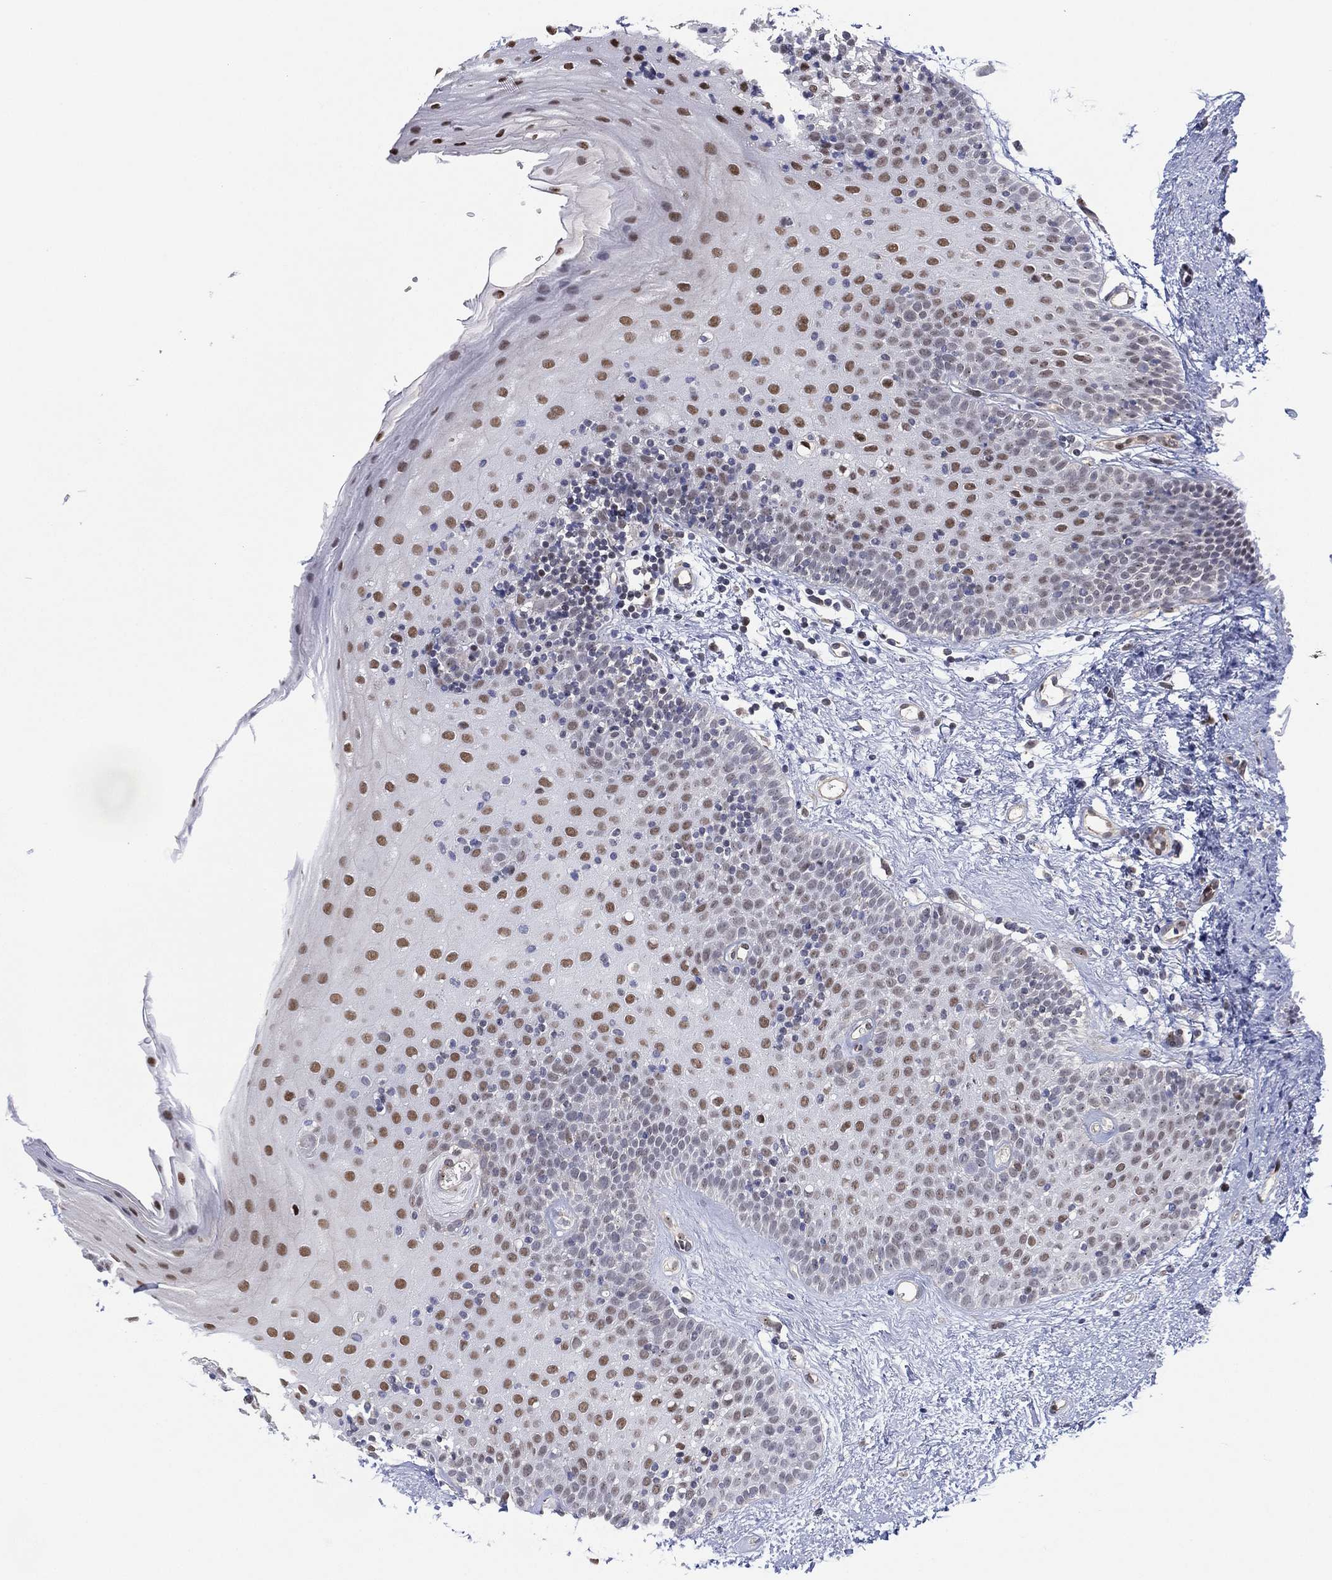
{"staining": {"intensity": "moderate", "quantity": "<25%", "location": "nuclear"}, "tissue": "oral mucosa", "cell_type": "Squamous epithelial cells", "image_type": "normal", "snomed": [{"axis": "morphology", "description": "Normal tissue, NOS"}, {"axis": "topography", "description": "Oral tissue"}], "caption": "This histopathology image shows immunohistochemistry staining of unremarkable oral mucosa, with low moderate nuclear positivity in about <25% of squamous epithelial cells.", "gene": "GSE1", "patient": {"sex": "male", "age": 72}}